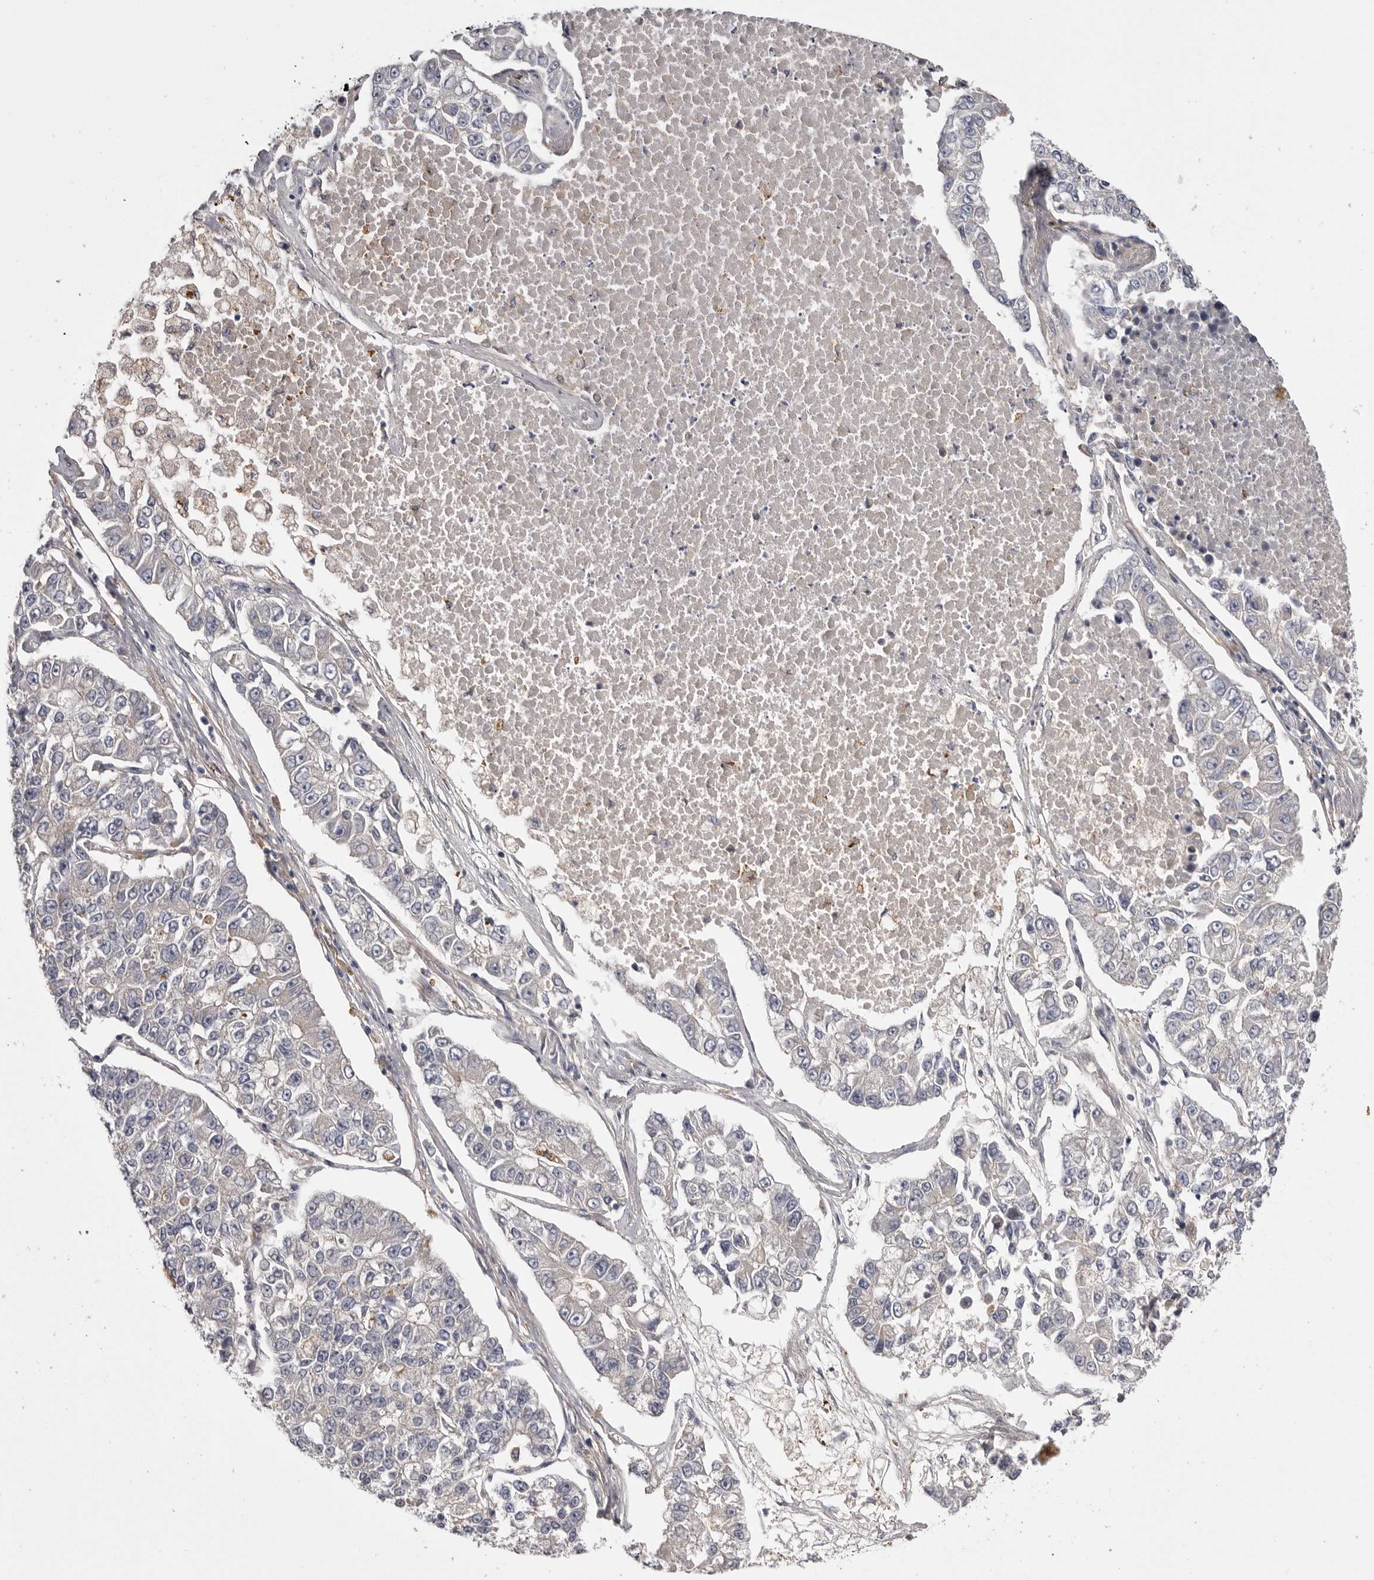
{"staining": {"intensity": "negative", "quantity": "none", "location": "none"}, "tissue": "lung cancer", "cell_type": "Tumor cells", "image_type": "cancer", "snomed": [{"axis": "morphology", "description": "Adenocarcinoma, NOS"}, {"axis": "topography", "description": "Lung"}], "caption": "Tumor cells are negative for protein expression in human lung cancer.", "gene": "OSBPL9", "patient": {"sex": "male", "age": 49}}